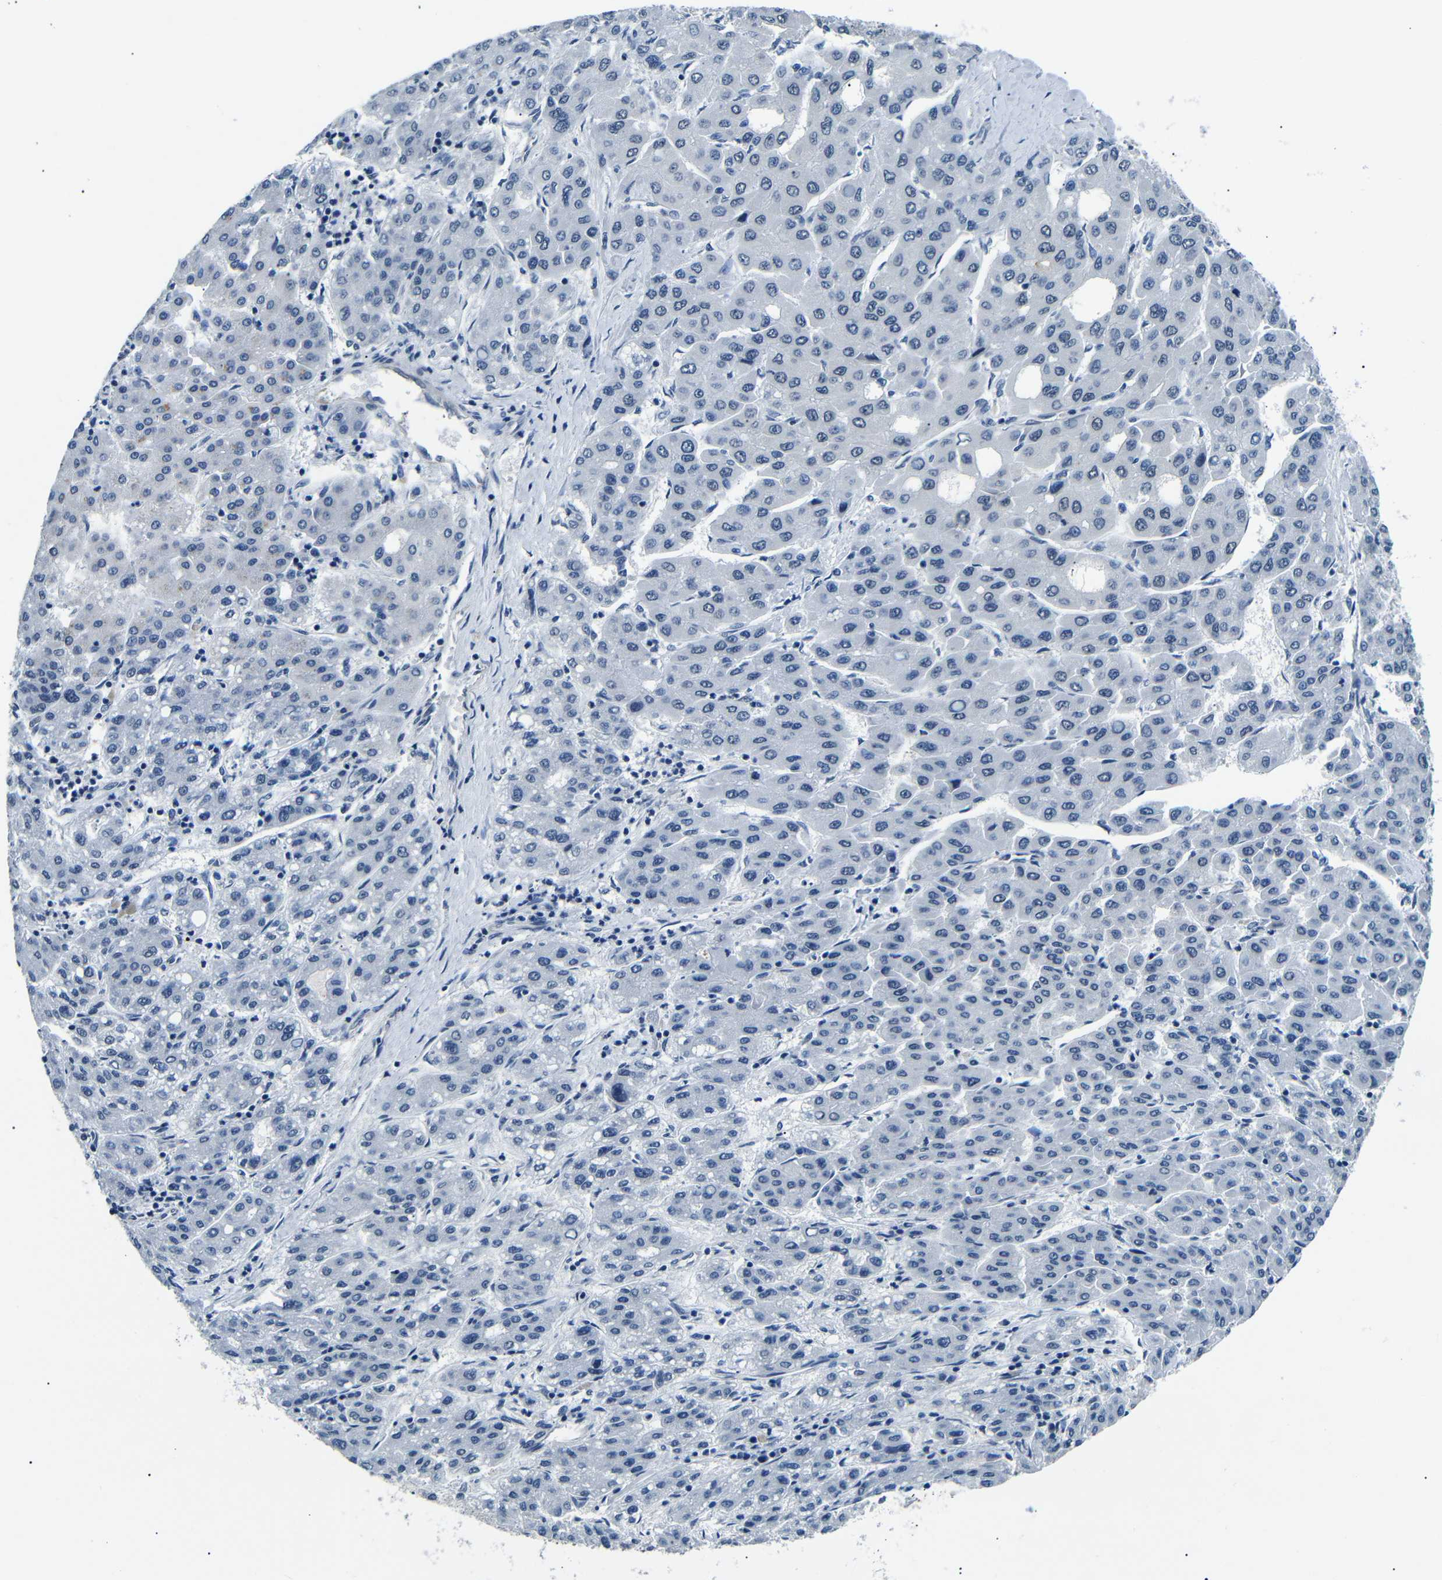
{"staining": {"intensity": "negative", "quantity": "none", "location": "none"}, "tissue": "liver cancer", "cell_type": "Tumor cells", "image_type": "cancer", "snomed": [{"axis": "morphology", "description": "Carcinoma, Hepatocellular, NOS"}, {"axis": "topography", "description": "Liver"}], "caption": "A histopathology image of human liver cancer is negative for staining in tumor cells.", "gene": "TAFA1", "patient": {"sex": "male", "age": 65}}